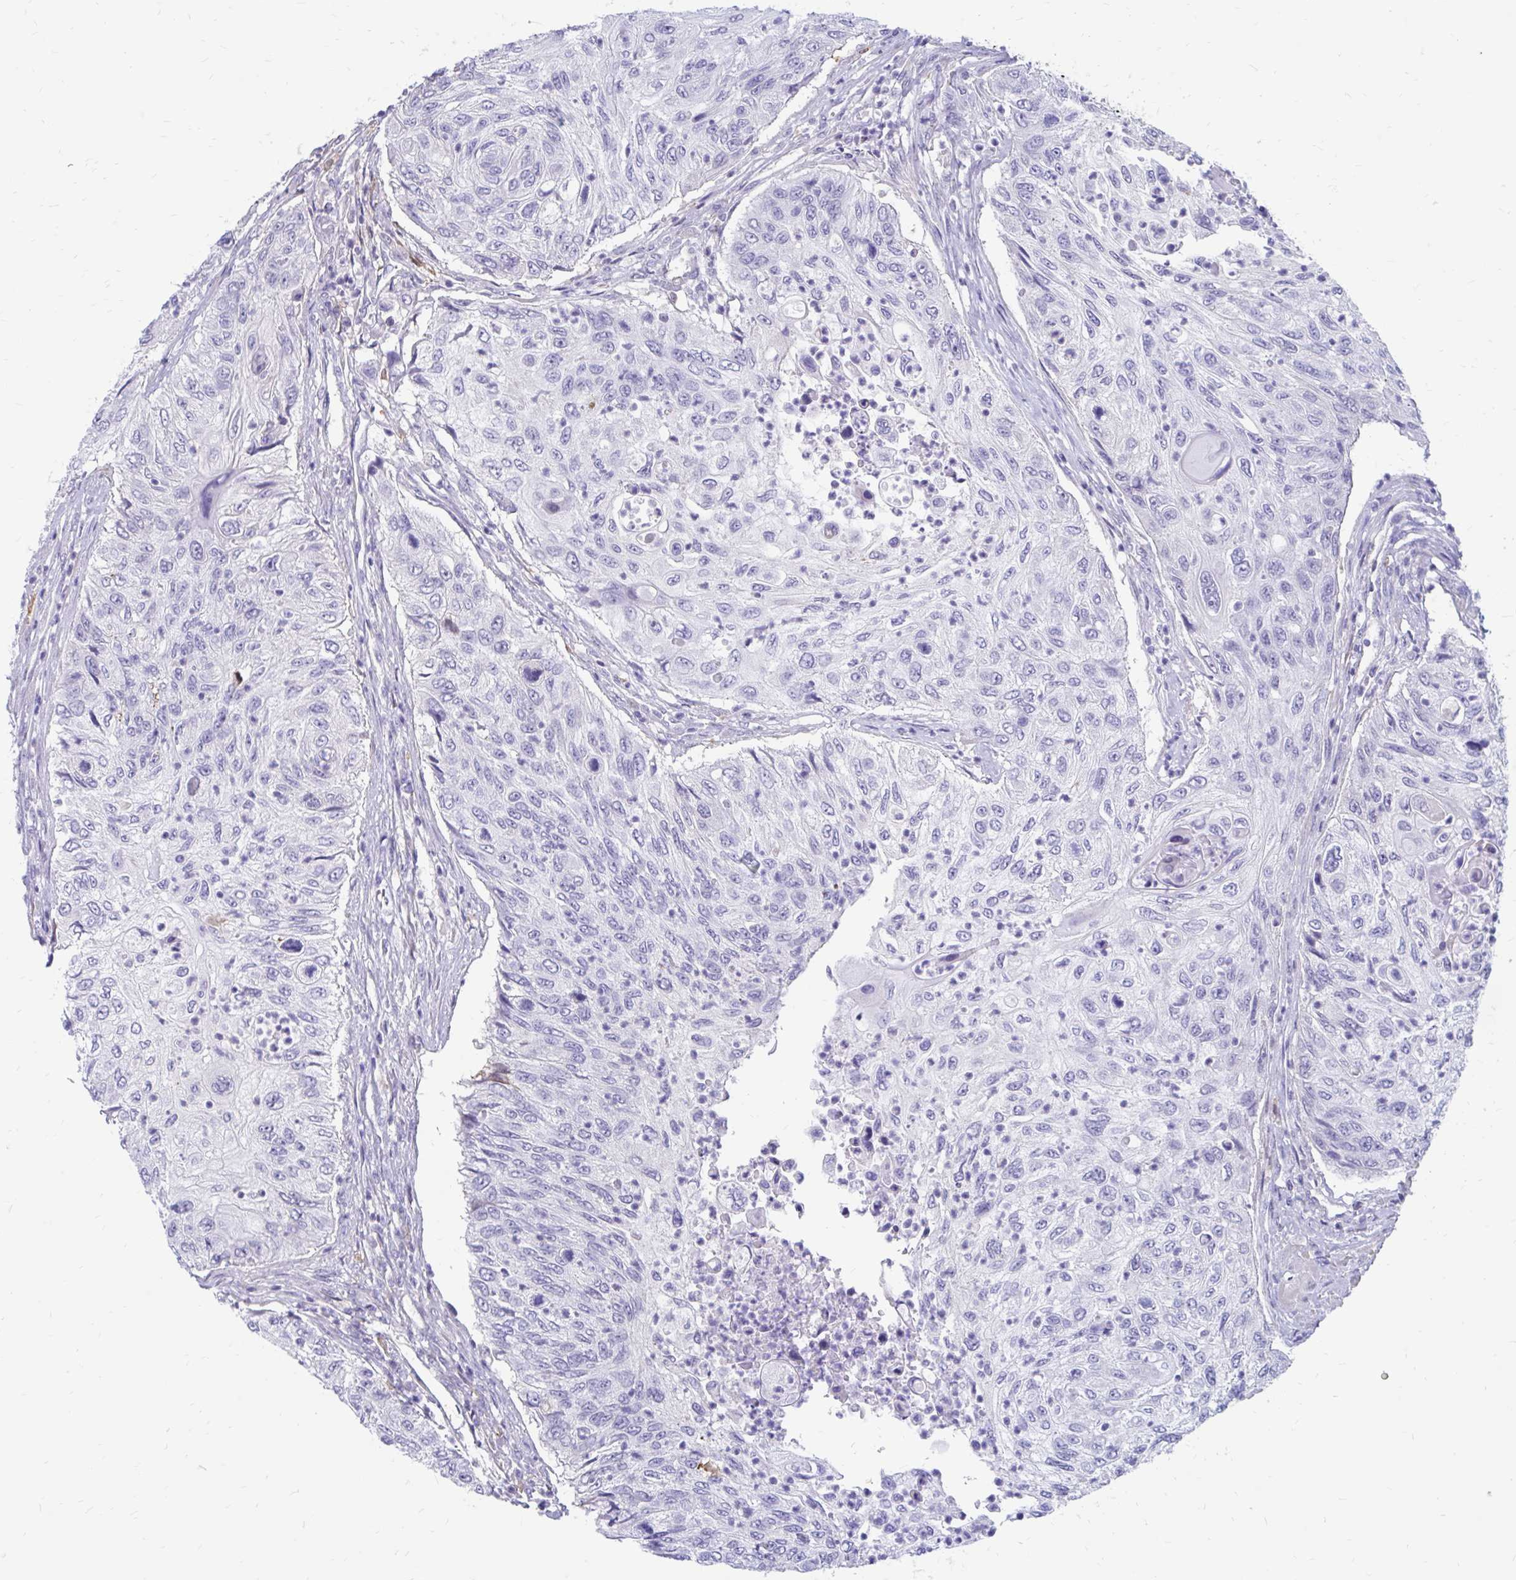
{"staining": {"intensity": "negative", "quantity": "none", "location": "none"}, "tissue": "urothelial cancer", "cell_type": "Tumor cells", "image_type": "cancer", "snomed": [{"axis": "morphology", "description": "Urothelial carcinoma, High grade"}, {"axis": "topography", "description": "Urinary bladder"}], "caption": "Tumor cells are negative for protein expression in human urothelial carcinoma (high-grade).", "gene": "IGSF5", "patient": {"sex": "female", "age": 60}}